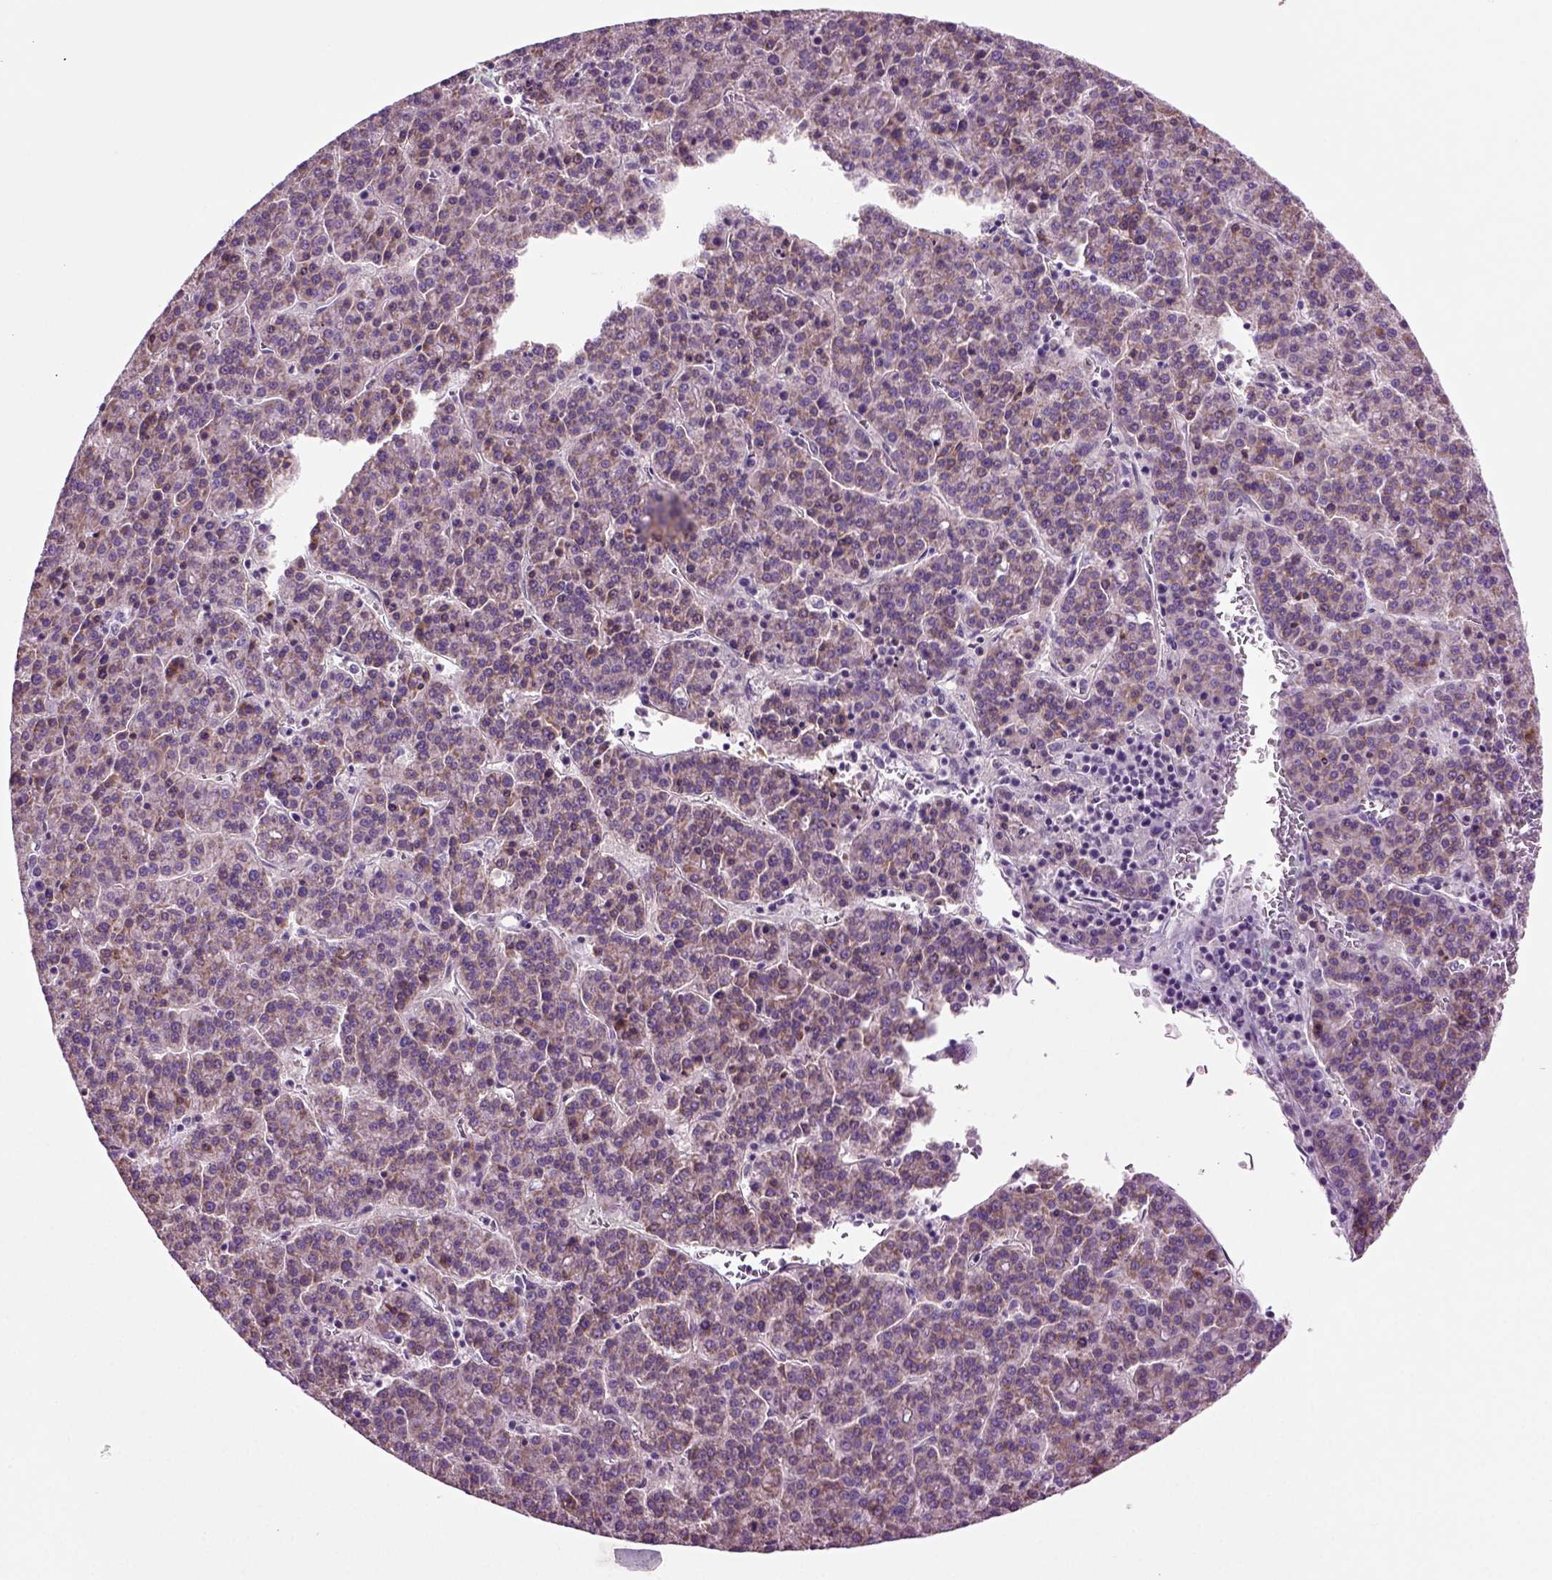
{"staining": {"intensity": "moderate", "quantity": "25%-75%", "location": "cytoplasmic/membranous"}, "tissue": "liver cancer", "cell_type": "Tumor cells", "image_type": "cancer", "snomed": [{"axis": "morphology", "description": "Carcinoma, Hepatocellular, NOS"}, {"axis": "topography", "description": "Liver"}], "caption": "A high-resolution histopathology image shows IHC staining of hepatocellular carcinoma (liver), which displays moderate cytoplasmic/membranous expression in approximately 25%-75% of tumor cells.", "gene": "COL9A2", "patient": {"sex": "female", "age": 58}}